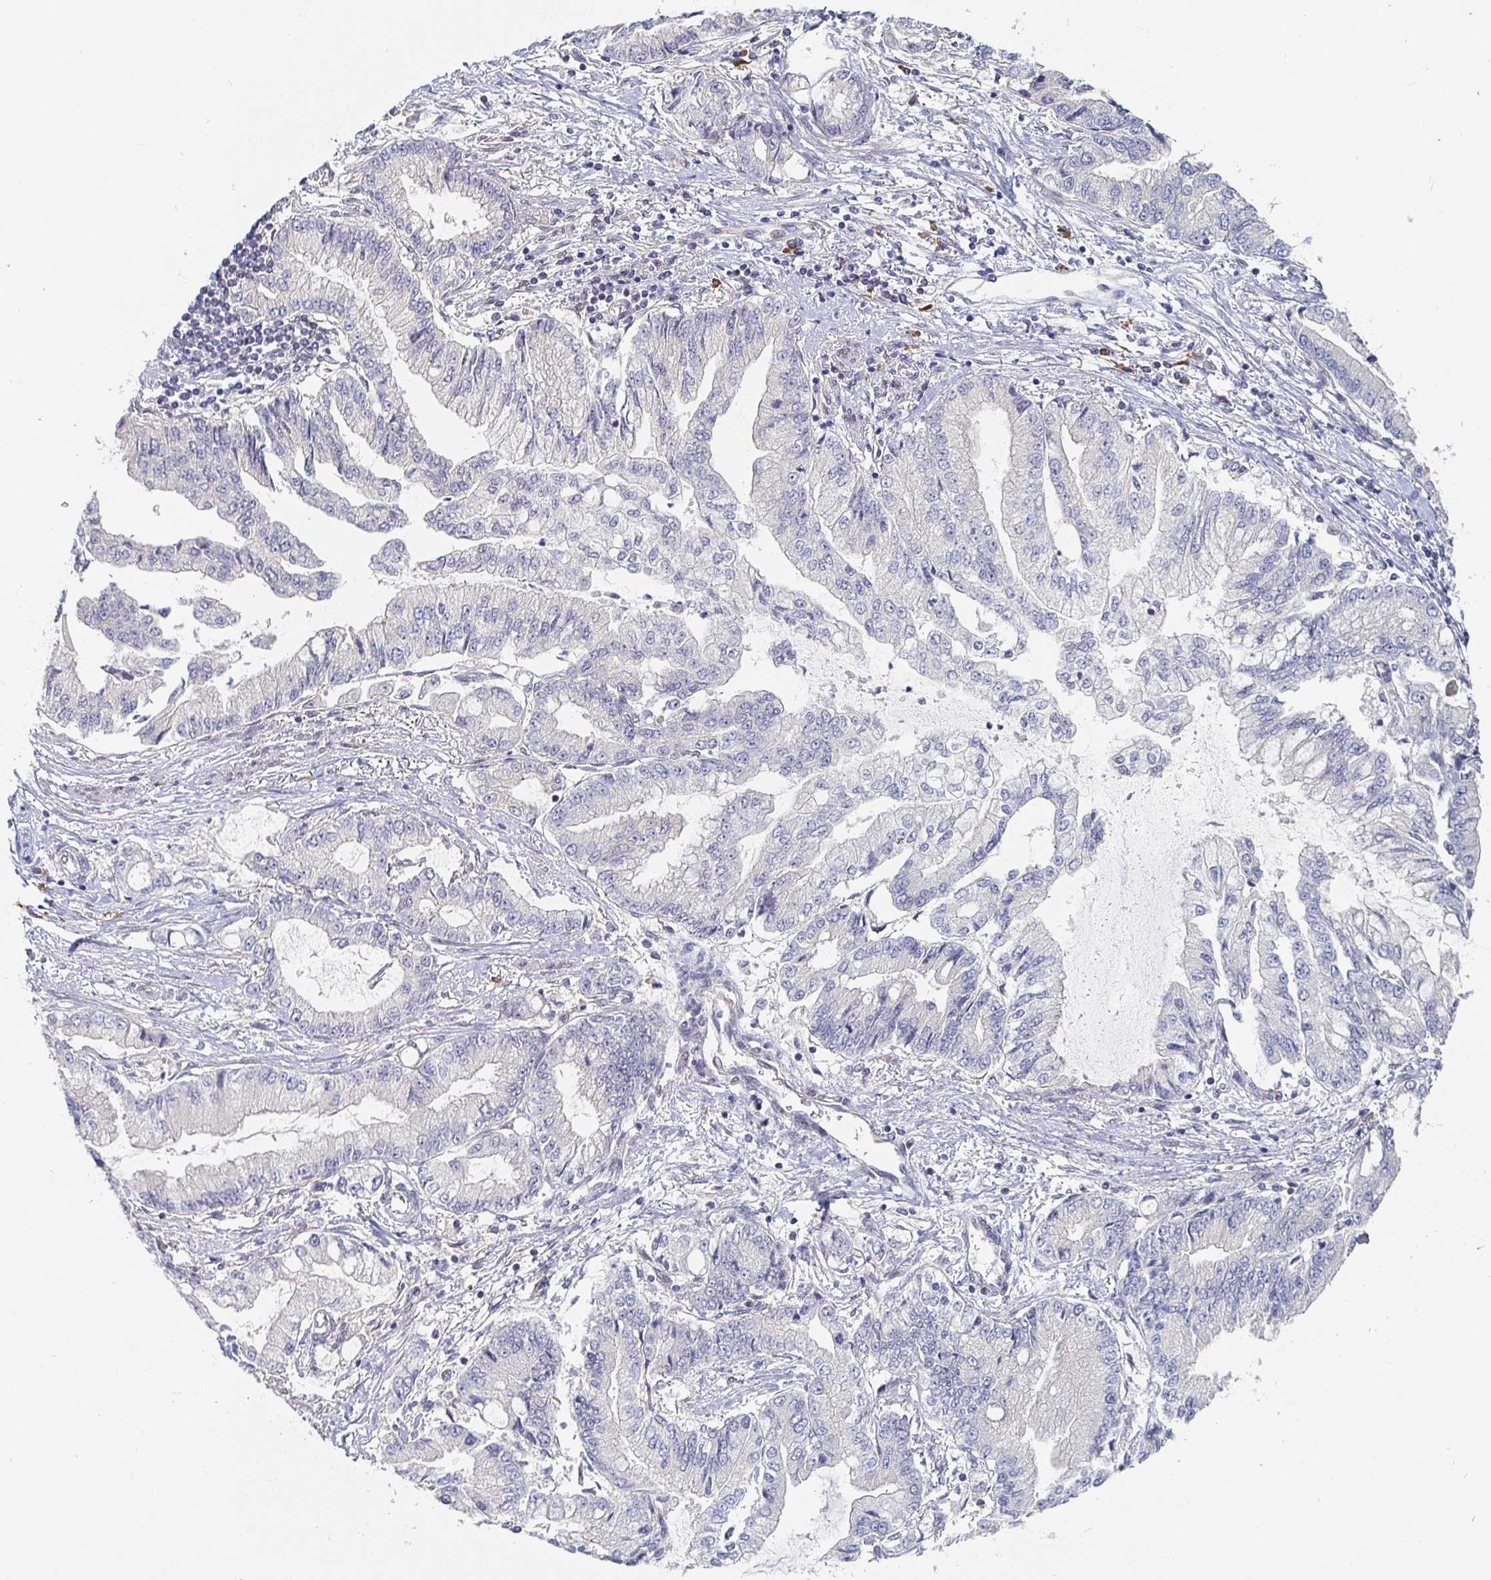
{"staining": {"intensity": "negative", "quantity": "none", "location": "none"}, "tissue": "stomach cancer", "cell_type": "Tumor cells", "image_type": "cancer", "snomed": [{"axis": "morphology", "description": "Adenocarcinoma, NOS"}, {"axis": "topography", "description": "Stomach, upper"}], "caption": "DAB (3,3'-diaminobenzidine) immunohistochemical staining of stomach adenocarcinoma shows no significant expression in tumor cells.", "gene": "MEIS1", "patient": {"sex": "female", "age": 74}}